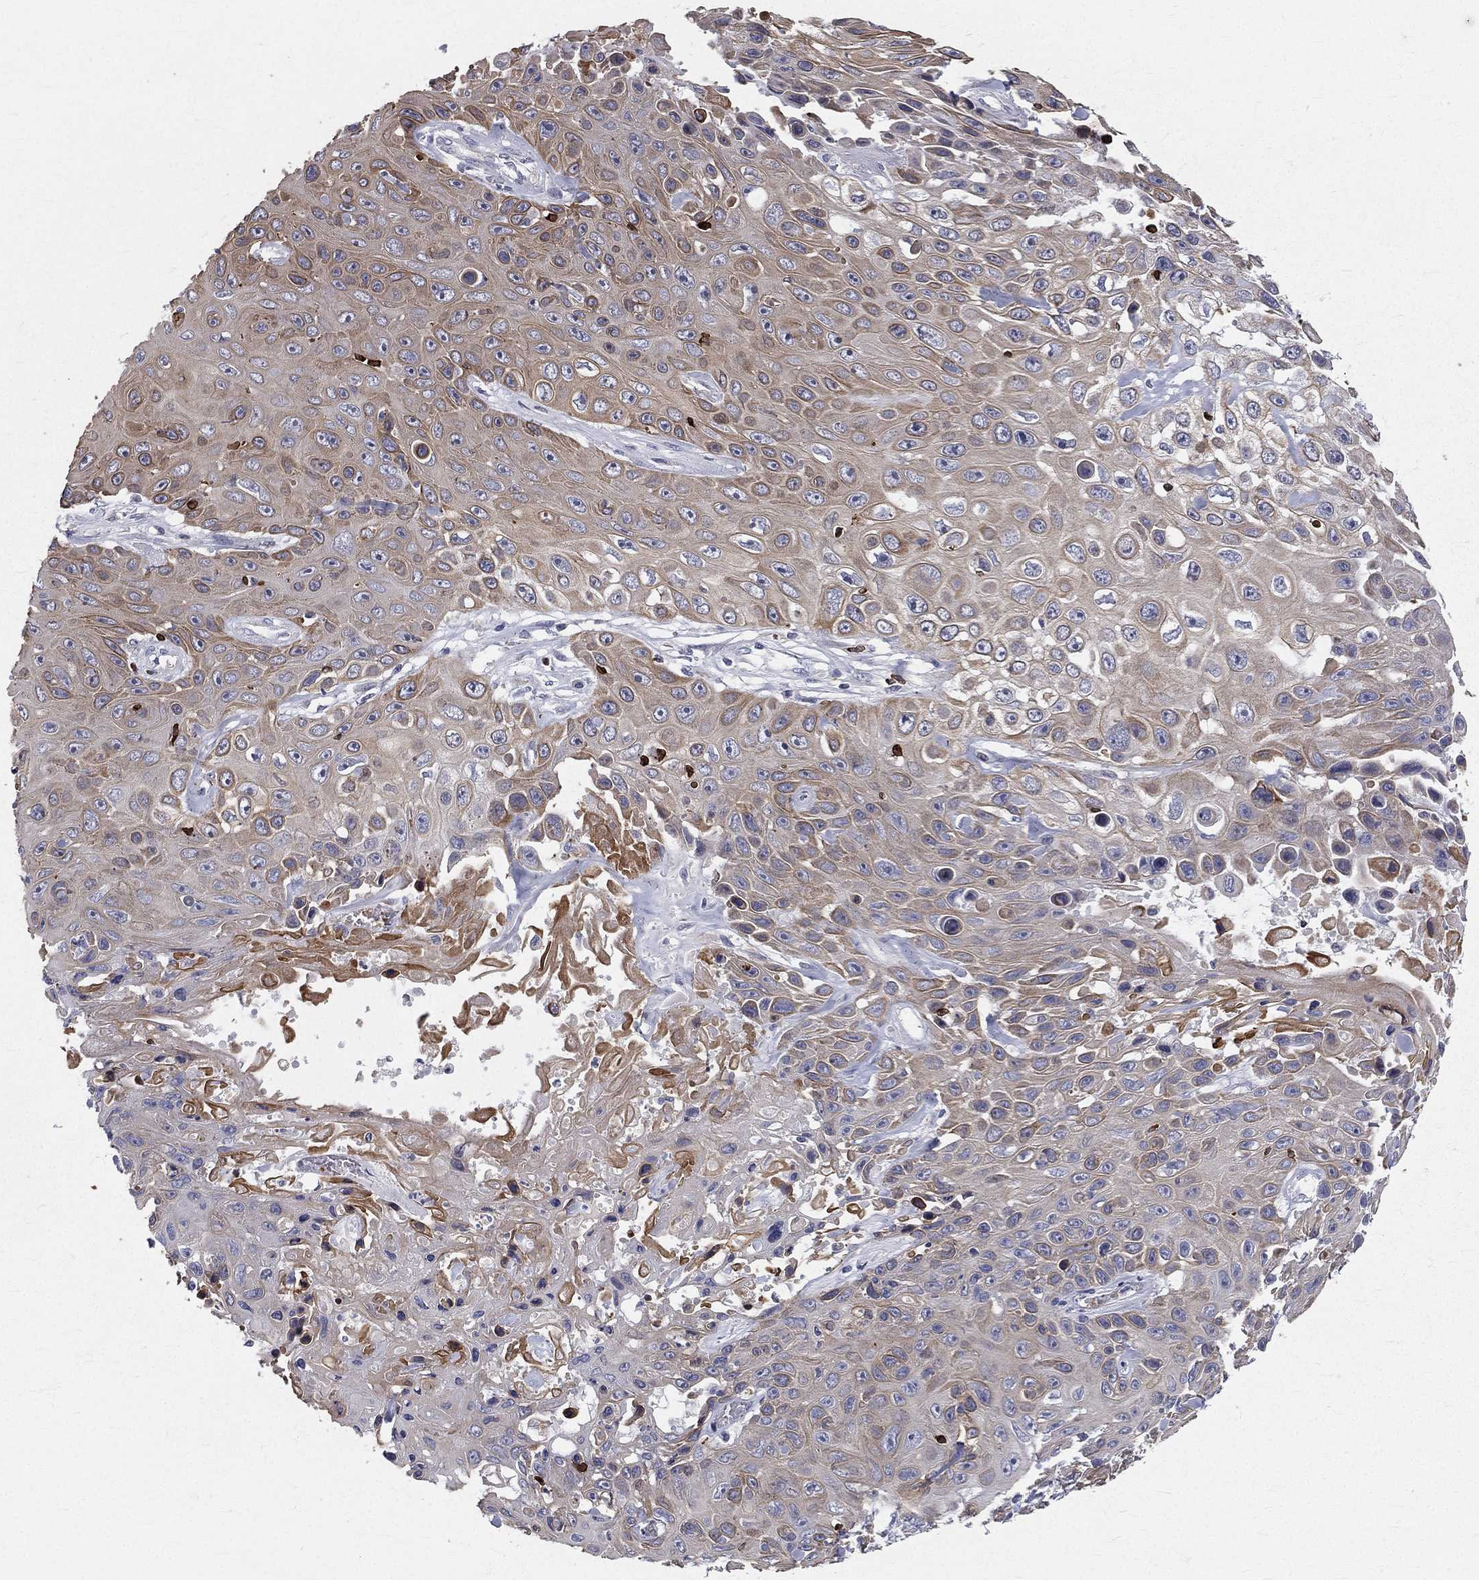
{"staining": {"intensity": "moderate", "quantity": "<25%", "location": "cytoplasmic/membranous"}, "tissue": "skin cancer", "cell_type": "Tumor cells", "image_type": "cancer", "snomed": [{"axis": "morphology", "description": "Squamous cell carcinoma, NOS"}, {"axis": "topography", "description": "Skin"}], "caption": "Tumor cells demonstrate moderate cytoplasmic/membranous expression in approximately <25% of cells in skin squamous cell carcinoma.", "gene": "CTSW", "patient": {"sex": "male", "age": 82}}